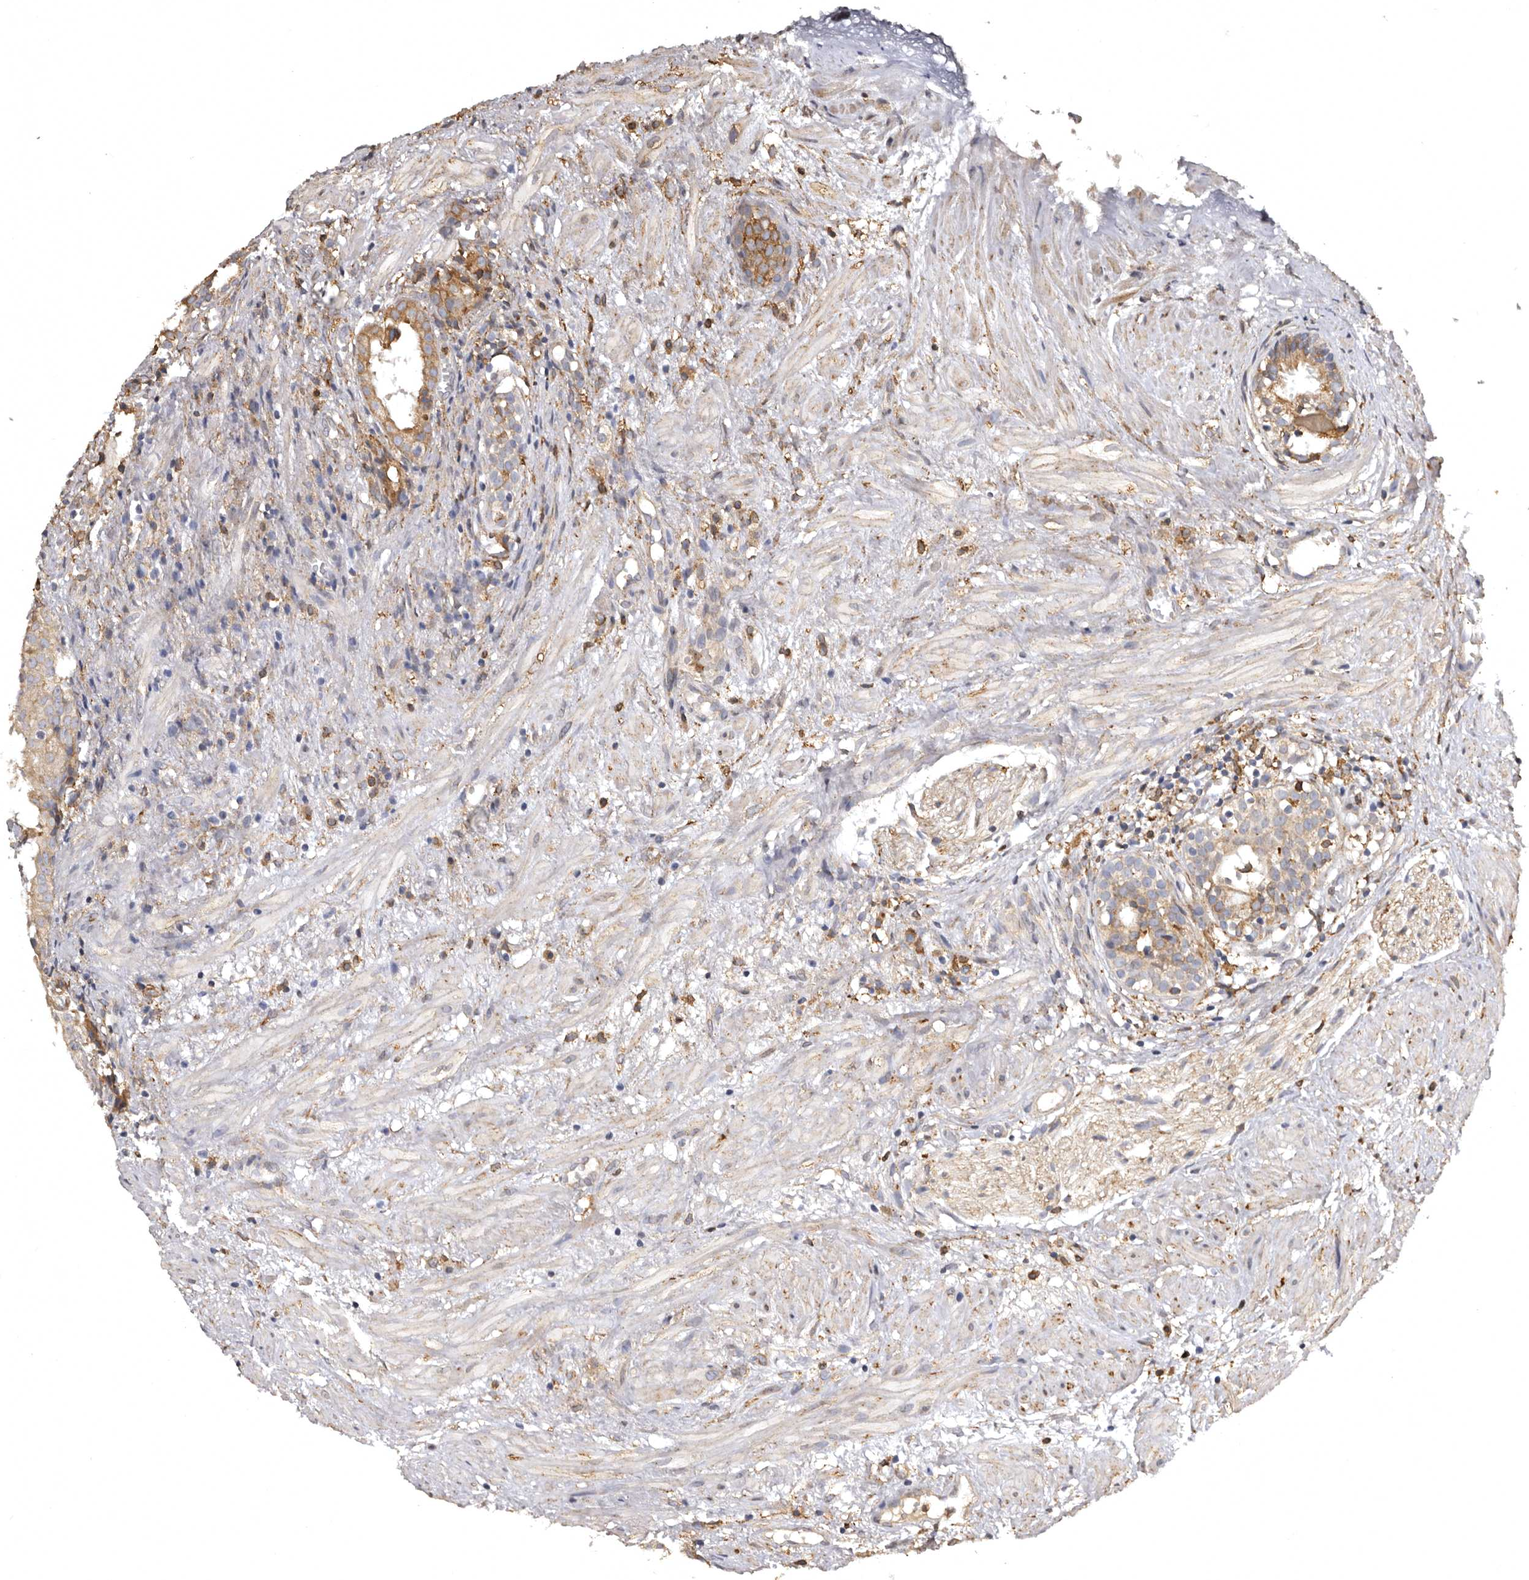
{"staining": {"intensity": "moderate", "quantity": ">75%", "location": "cytoplasmic/membranous"}, "tissue": "prostate cancer", "cell_type": "Tumor cells", "image_type": "cancer", "snomed": [{"axis": "morphology", "description": "Adenocarcinoma, Low grade"}, {"axis": "topography", "description": "Prostate"}], "caption": "This photomicrograph reveals IHC staining of prostate cancer, with medium moderate cytoplasmic/membranous staining in about >75% of tumor cells.", "gene": "INKA2", "patient": {"sex": "male", "age": 88}}